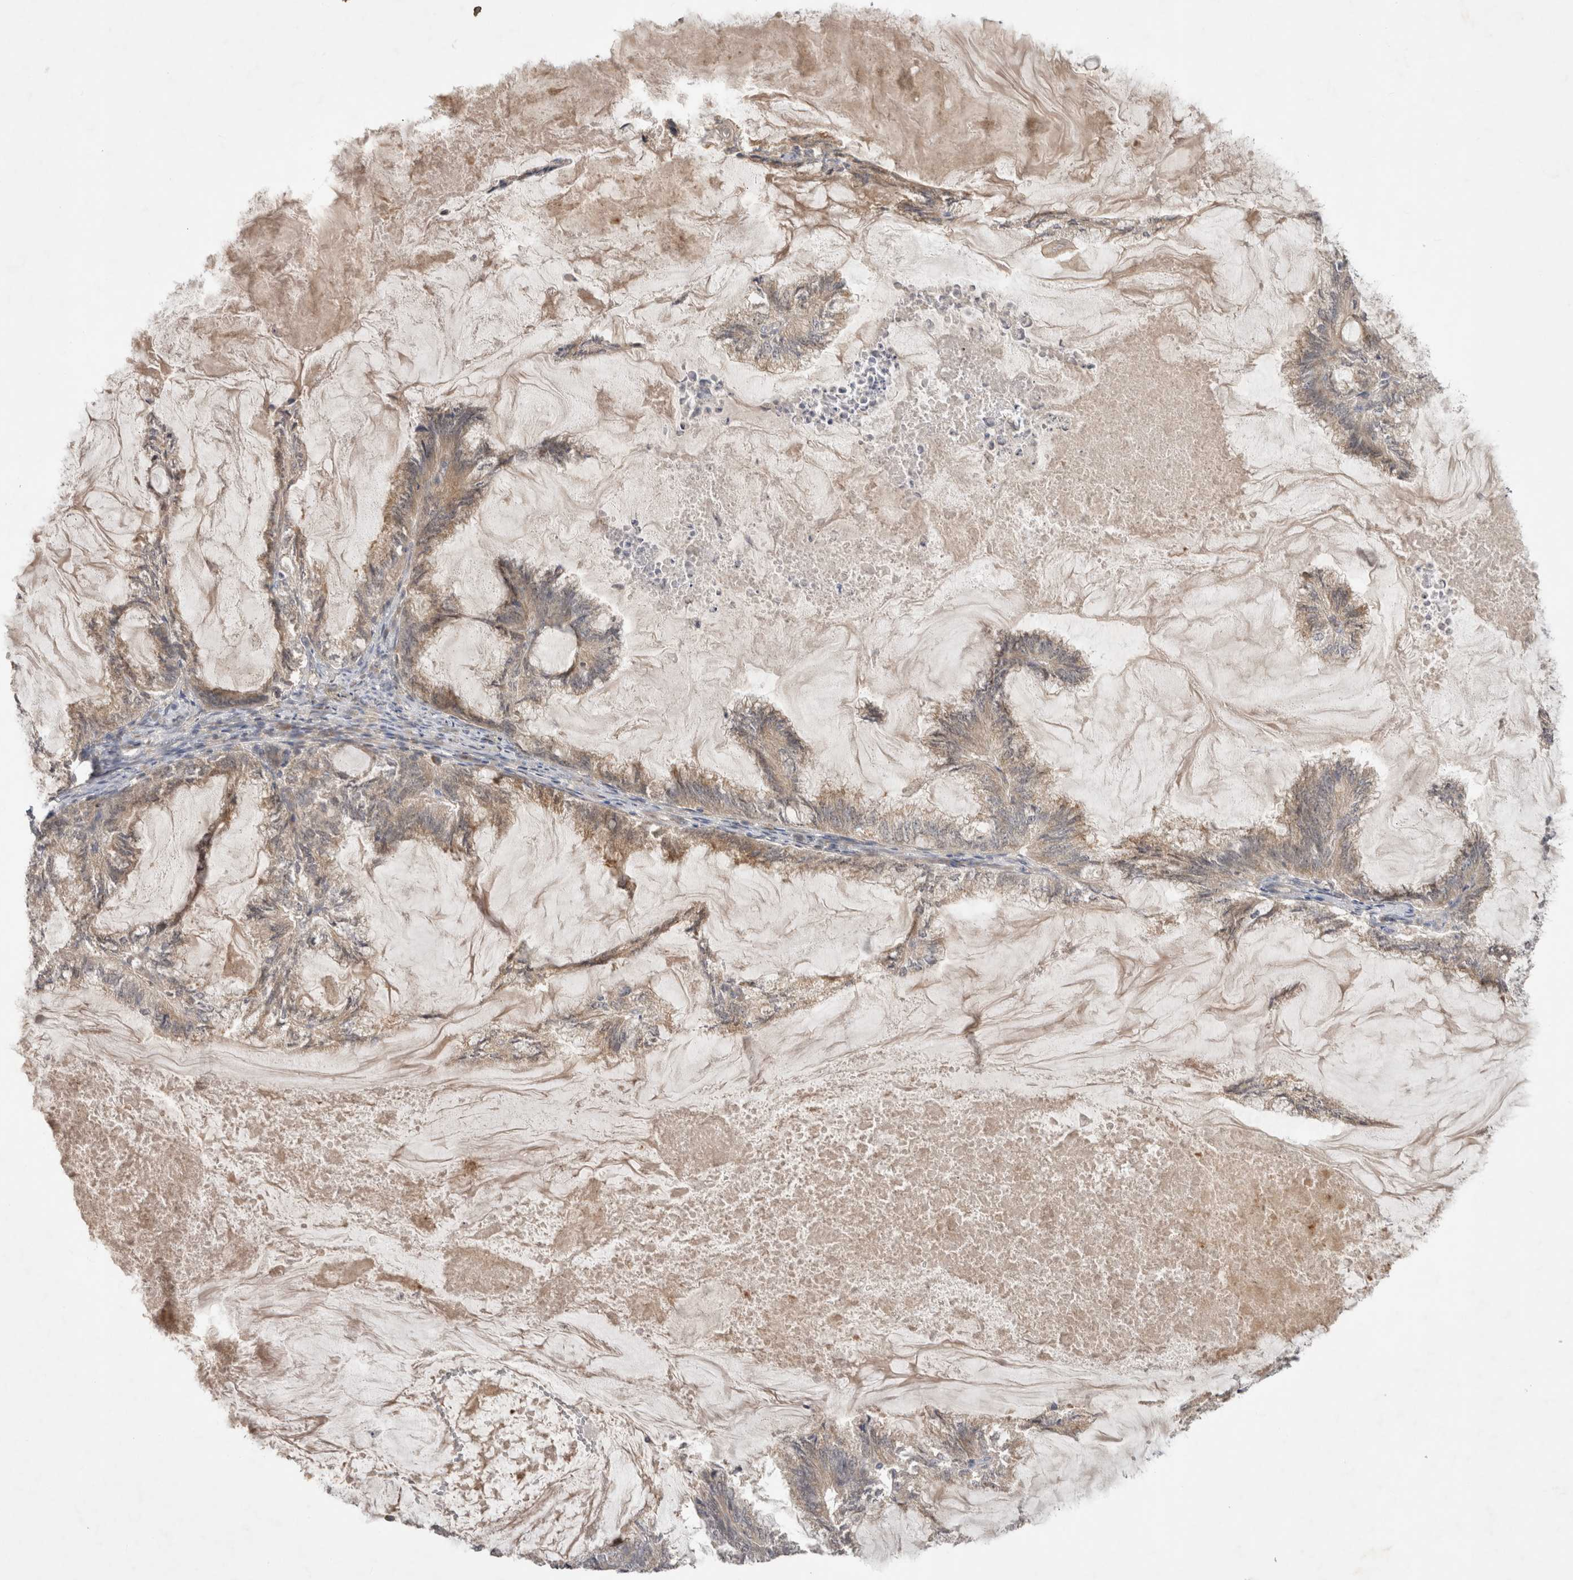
{"staining": {"intensity": "weak", "quantity": "<25%", "location": "cytoplasmic/membranous"}, "tissue": "endometrial cancer", "cell_type": "Tumor cells", "image_type": "cancer", "snomed": [{"axis": "morphology", "description": "Adenocarcinoma, NOS"}, {"axis": "topography", "description": "Endometrium"}], "caption": "This micrograph is of endometrial cancer (adenocarcinoma) stained with immunohistochemistry (IHC) to label a protein in brown with the nuclei are counter-stained blue. There is no staining in tumor cells.", "gene": "PPP1R42", "patient": {"sex": "female", "age": 86}}